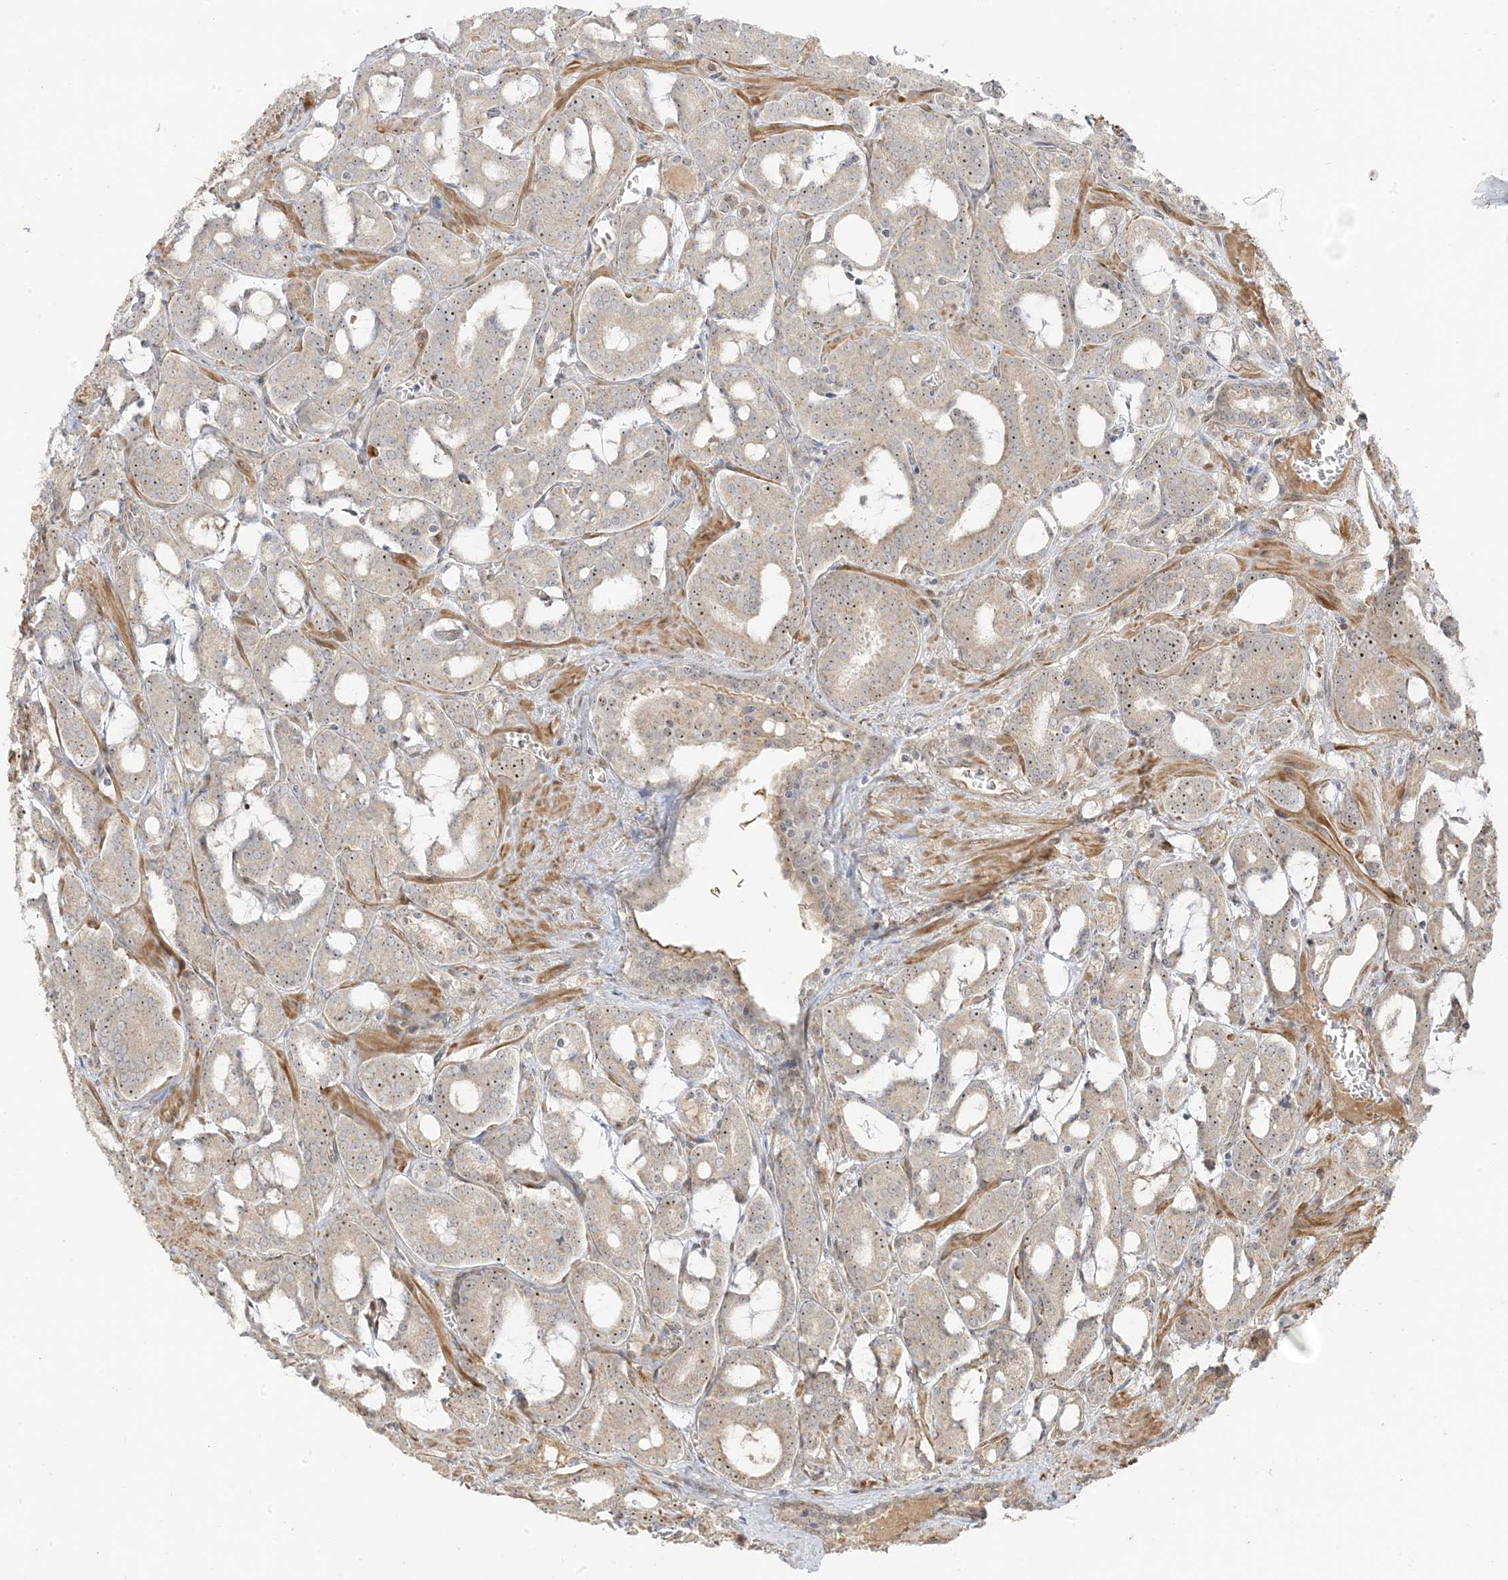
{"staining": {"intensity": "weak", "quantity": "<25%", "location": "nuclear"}, "tissue": "prostate cancer", "cell_type": "Tumor cells", "image_type": "cancer", "snomed": [{"axis": "morphology", "description": "Adenocarcinoma, High grade"}, {"axis": "topography", "description": "Prostate and seminal vesicle, NOS"}], "caption": "Protein analysis of prostate cancer (adenocarcinoma (high-grade)) demonstrates no significant positivity in tumor cells.", "gene": "ECM2", "patient": {"sex": "male", "age": 67}}